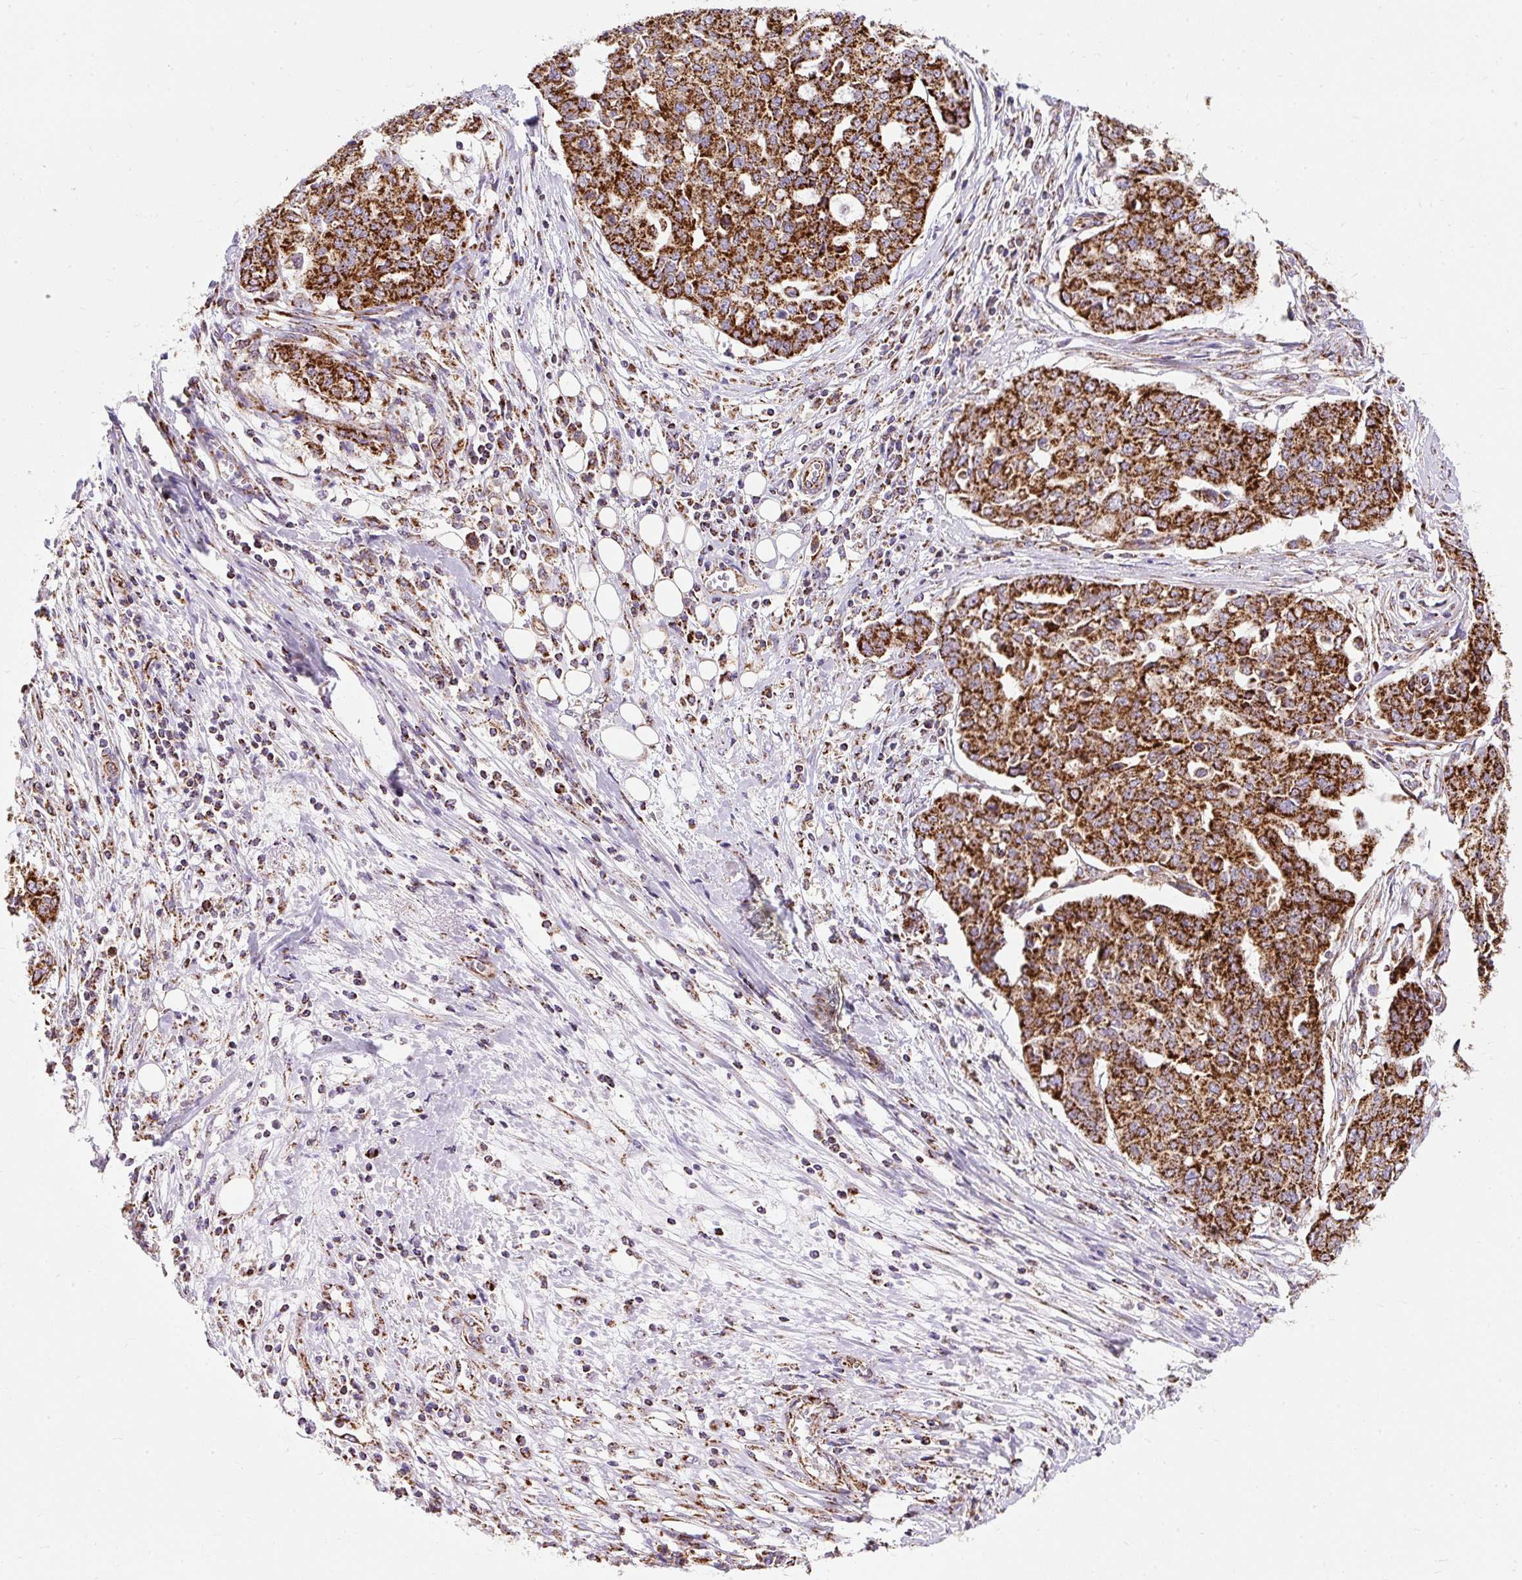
{"staining": {"intensity": "strong", "quantity": ">75%", "location": "cytoplasmic/membranous"}, "tissue": "ovarian cancer", "cell_type": "Tumor cells", "image_type": "cancer", "snomed": [{"axis": "morphology", "description": "Cystadenocarcinoma, serous, NOS"}, {"axis": "topography", "description": "Soft tissue"}, {"axis": "topography", "description": "Ovary"}], "caption": "Strong cytoplasmic/membranous protein staining is identified in about >75% of tumor cells in ovarian serous cystadenocarcinoma.", "gene": "CEP290", "patient": {"sex": "female", "age": 57}}